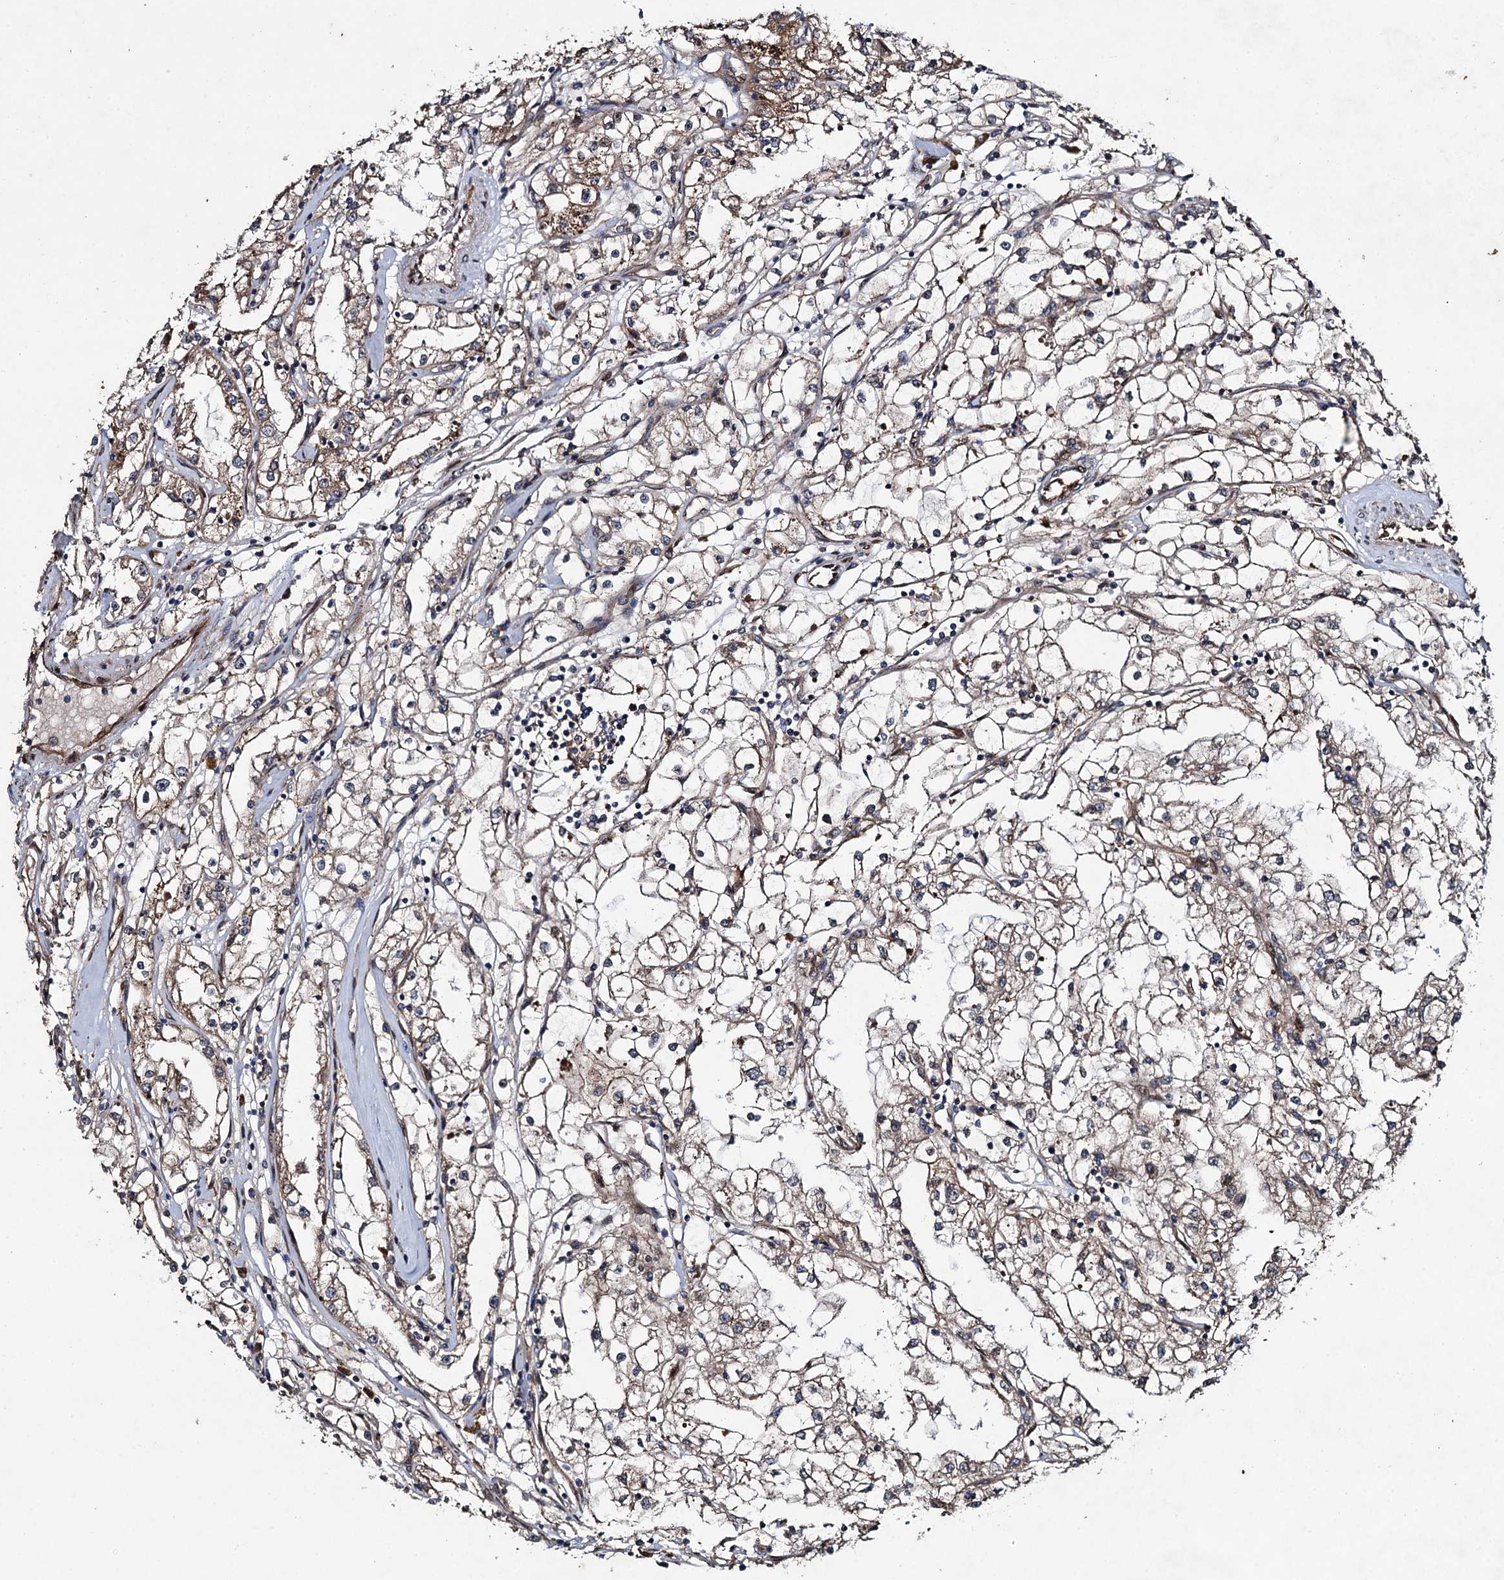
{"staining": {"intensity": "weak", "quantity": ">75%", "location": "cytoplasmic/membranous"}, "tissue": "renal cancer", "cell_type": "Tumor cells", "image_type": "cancer", "snomed": [{"axis": "morphology", "description": "Adenocarcinoma, NOS"}, {"axis": "topography", "description": "Kidney"}], "caption": "Immunohistochemical staining of human renal cancer (adenocarcinoma) shows low levels of weak cytoplasmic/membranous protein expression in about >75% of tumor cells.", "gene": "RHOBTB1", "patient": {"sex": "male", "age": 56}}